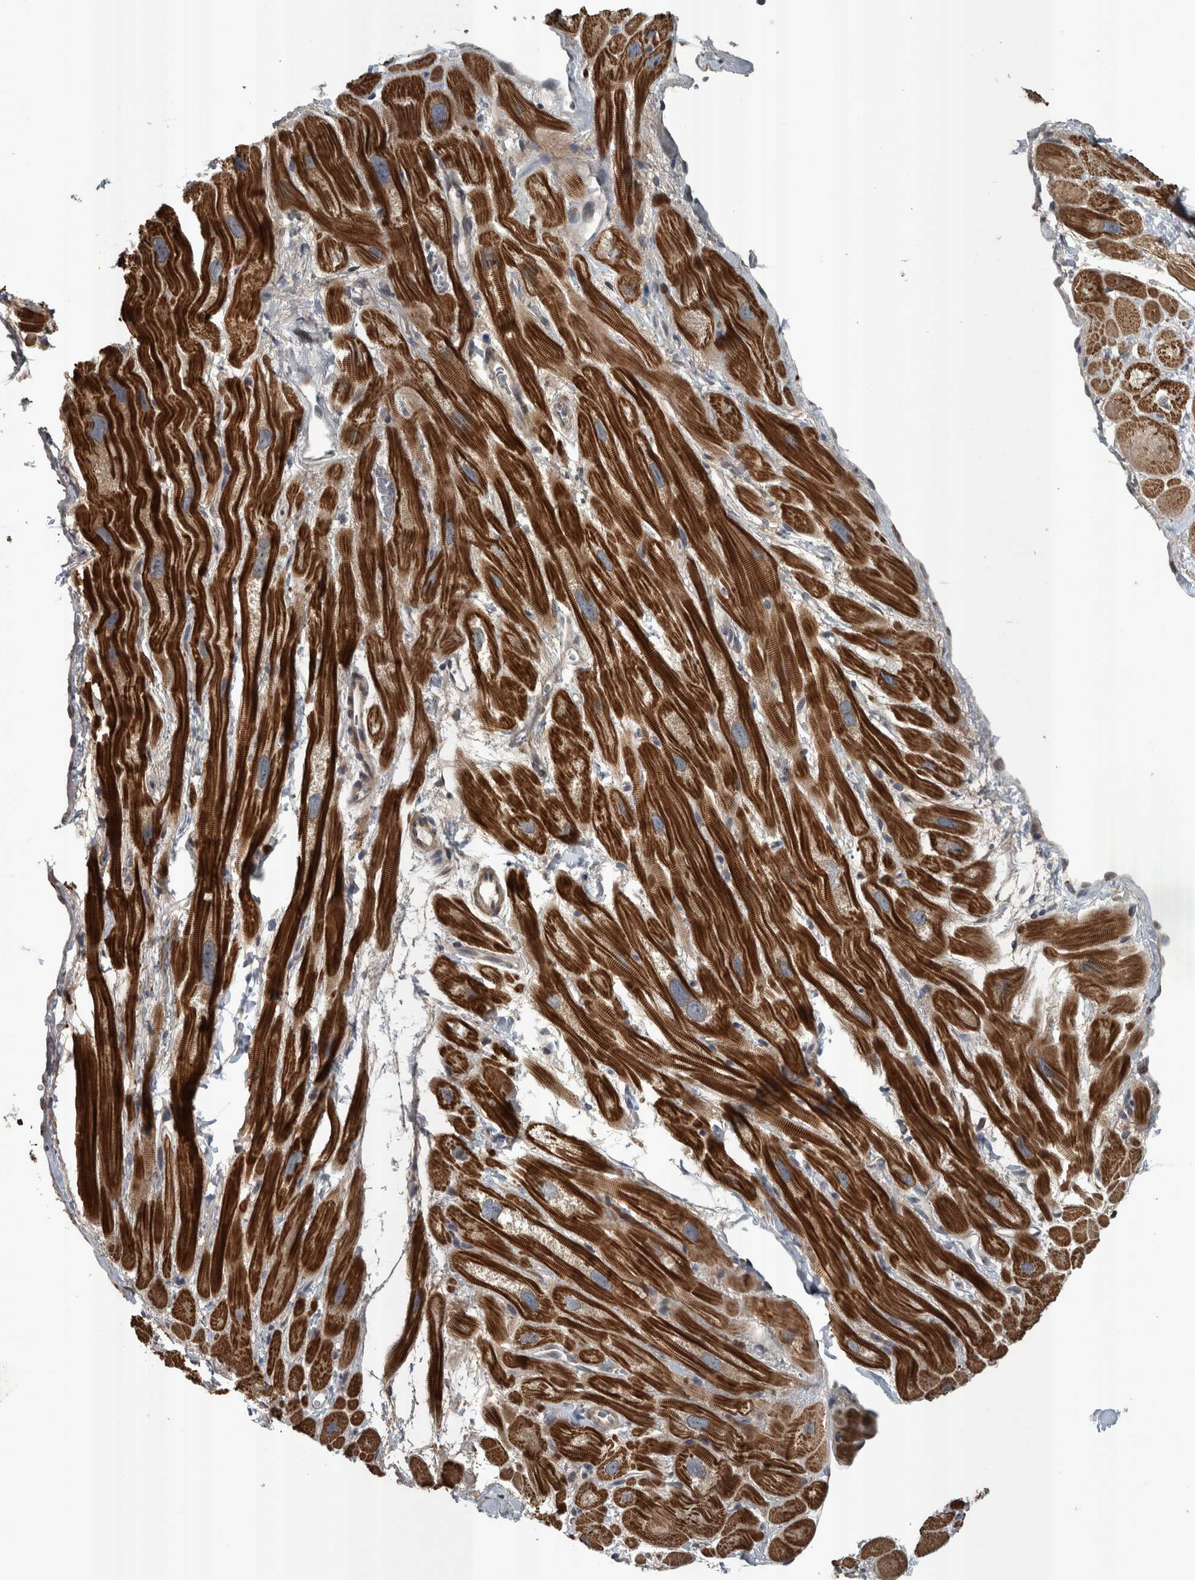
{"staining": {"intensity": "strong", "quantity": ">75%", "location": "cytoplasmic/membranous"}, "tissue": "heart muscle", "cell_type": "Cardiomyocytes", "image_type": "normal", "snomed": [{"axis": "morphology", "description": "Normal tissue, NOS"}, {"axis": "topography", "description": "Heart"}], "caption": "About >75% of cardiomyocytes in normal human heart muscle exhibit strong cytoplasmic/membranous protein expression as visualized by brown immunohistochemical staining.", "gene": "ZNF345", "patient": {"sex": "male", "age": 49}}